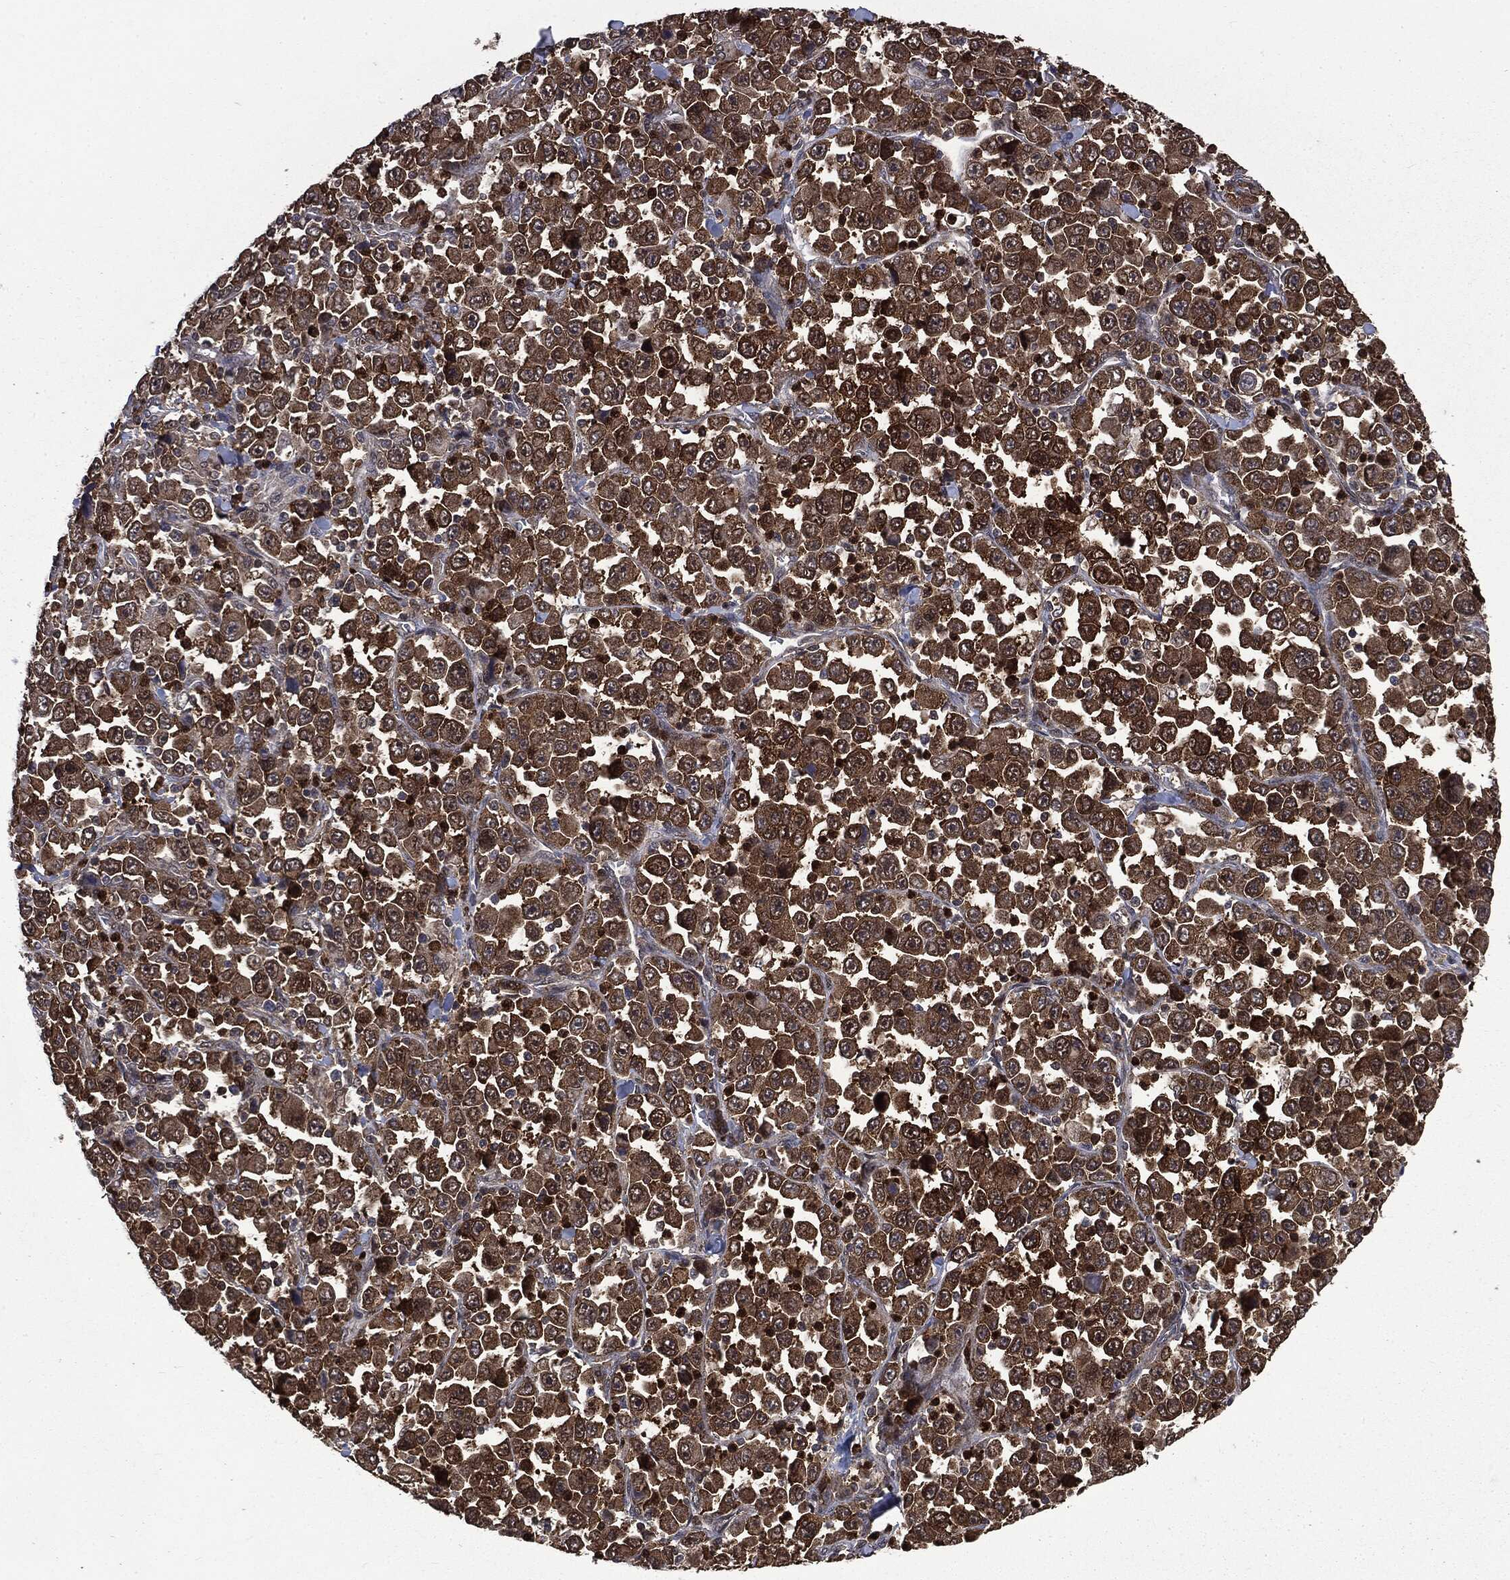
{"staining": {"intensity": "moderate", "quantity": ">75%", "location": "cytoplasmic/membranous"}, "tissue": "stomach cancer", "cell_type": "Tumor cells", "image_type": "cancer", "snomed": [{"axis": "morphology", "description": "Normal tissue, NOS"}, {"axis": "morphology", "description": "Adenocarcinoma, NOS"}, {"axis": "topography", "description": "Stomach, upper"}, {"axis": "topography", "description": "Stomach"}], "caption": "Tumor cells demonstrate moderate cytoplasmic/membranous staining in about >75% of cells in adenocarcinoma (stomach). (DAB IHC with brightfield microscopy, high magnification).", "gene": "GPI", "patient": {"sex": "male", "age": 59}}